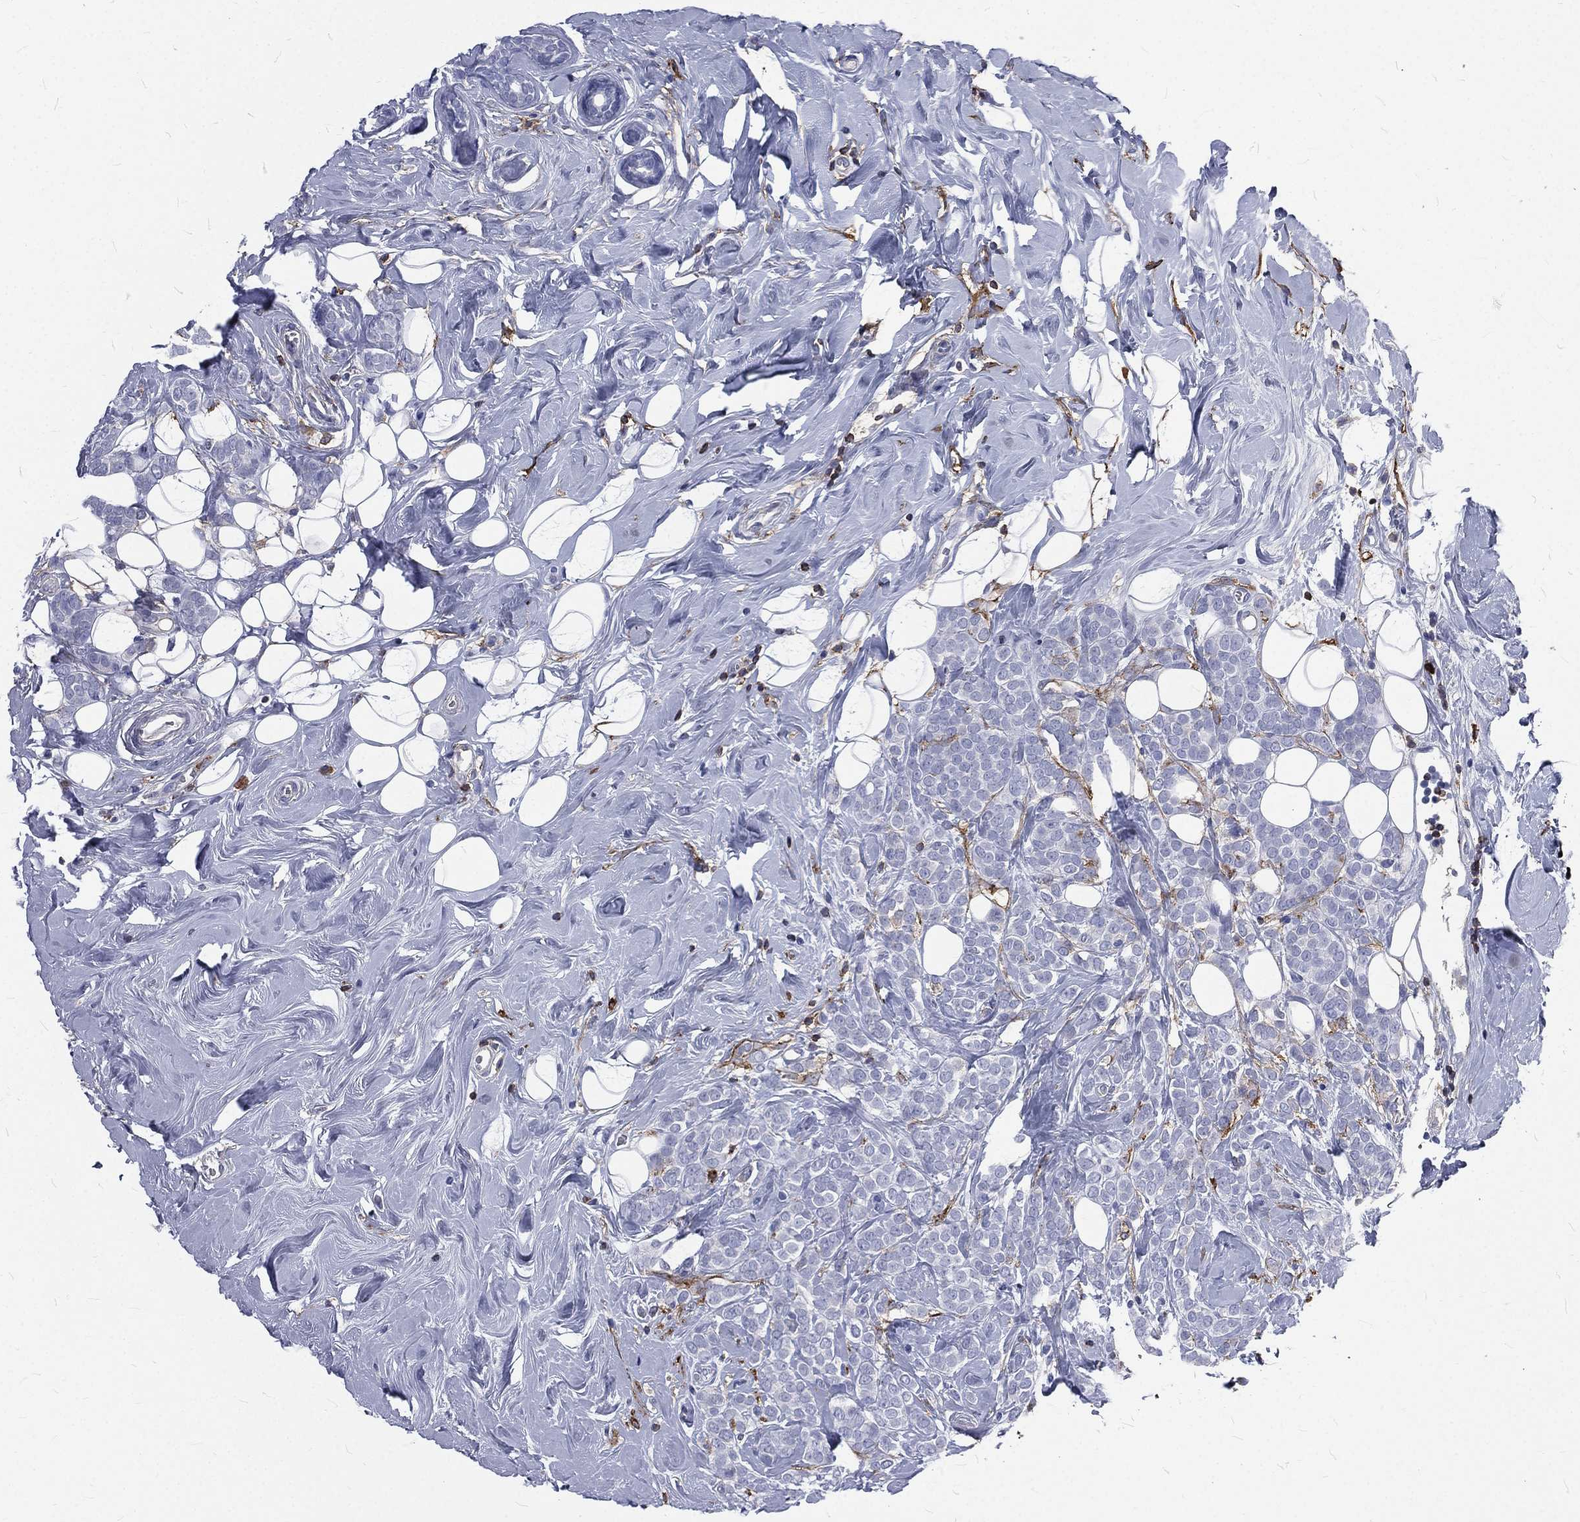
{"staining": {"intensity": "negative", "quantity": "none", "location": "none"}, "tissue": "breast cancer", "cell_type": "Tumor cells", "image_type": "cancer", "snomed": [{"axis": "morphology", "description": "Lobular carcinoma"}, {"axis": "topography", "description": "Breast"}], "caption": "Protein analysis of lobular carcinoma (breast) exhibits no significant expression in tumor cells.", "gene": "BASP1", "patient": {"sex": "female", "age": 49}}